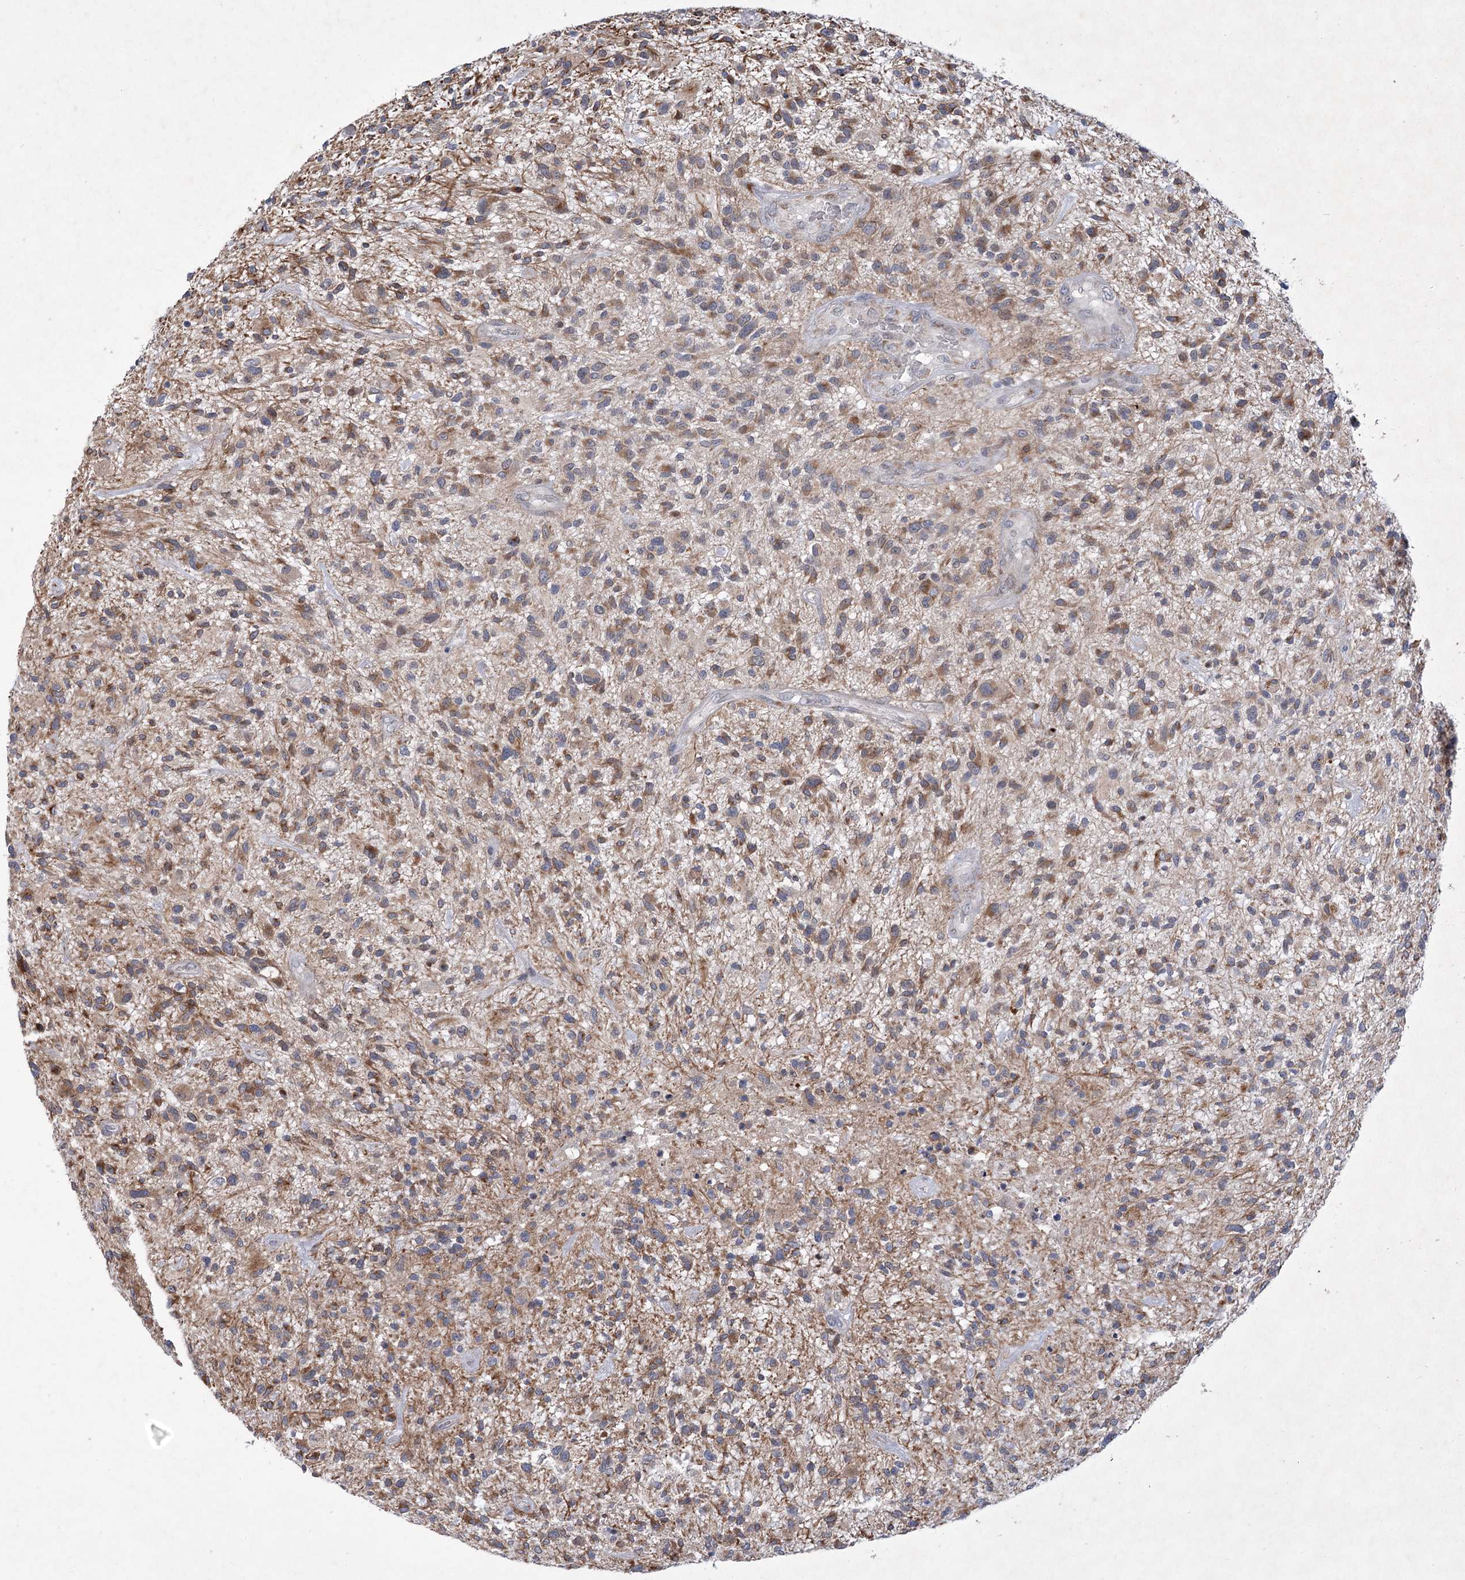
{"staining": {"intensity": "moderate", "quantity": "25%-75%", "location": "cytoplasmic/membranous"}, "tissue": "glioma", "cell_type": "Tumor cells", "image_type": "cancer", "snomed": [{"axis": "morphology", "description": "Glioma, malignant, High grade"}, {"axis": "topography", "description": "Brain"}], "caption": "Immunohistochemical staining of human glioma demonstrates moderate cytoplasmic/membranous protein staining in about 25%-75% of tumor cells. (Stains: DAB (3,3'-diaminobenzidine) in brown, nuclei in blue, Microscopy: brightfield microscopy at high magnification).", "gene": "GCNT4", "patient": {"sex": "male", "age": 47}}